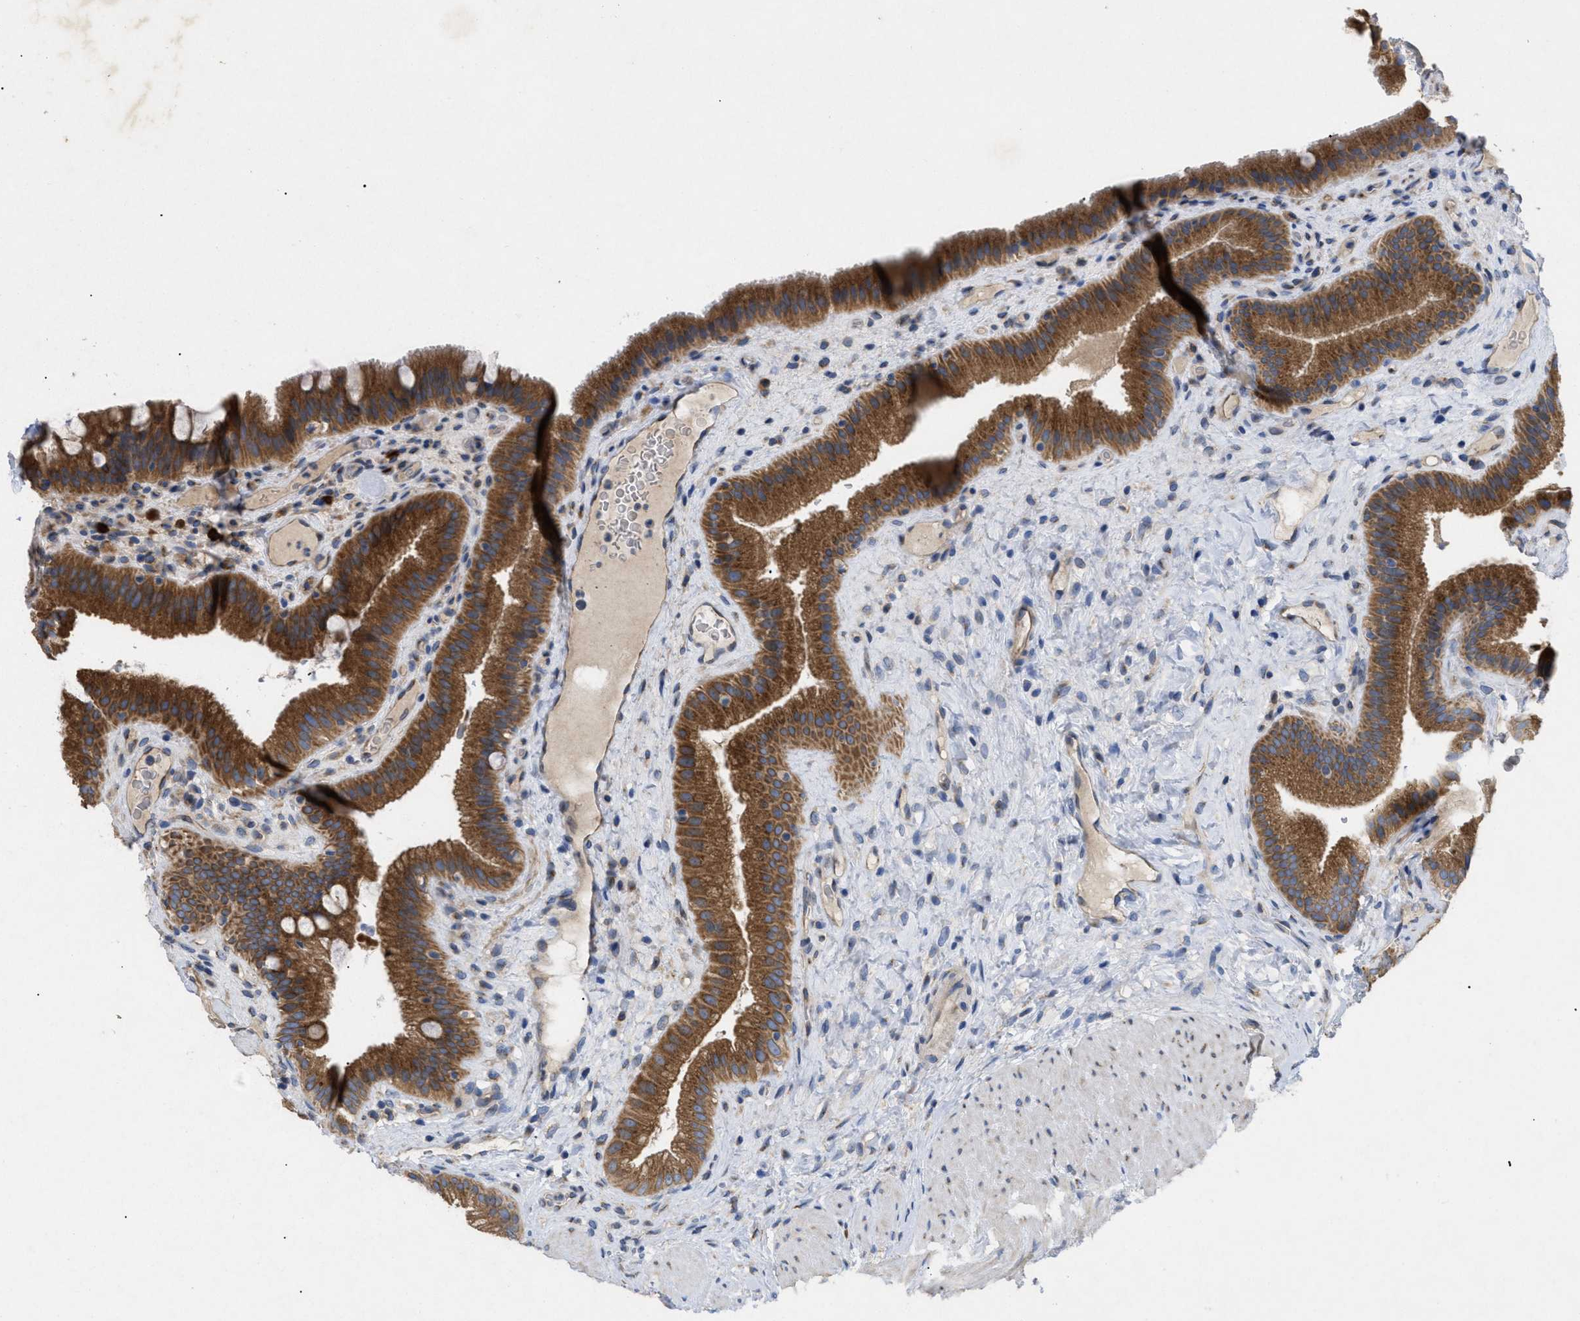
{"staining": {"intensity": "strong", "quantity": ">75%", "location": "cytoplasmic/membranous"}, "tissue": "gallbladder", "cell_type": "Glandular cells", "image_type": "normal", "snomed": [{"axis": "morphology", "description": "Normal tissue, NOS"}, {"axis": "topography", "description": "Gallbladder"}], "caption": "Immunohistochemistry (IHC) image of unremarkable gallbladder: gallbladder stained using immunohistochemistry (IHC) reveals high levels of strong protein expression localized specifically in the cytoplasmic/membranous of glandular cells, appearing as a cytoplasmic/membranous brown color.", "gene": "SLC50A1", "patient": {"sex": "male", "age": 49}}